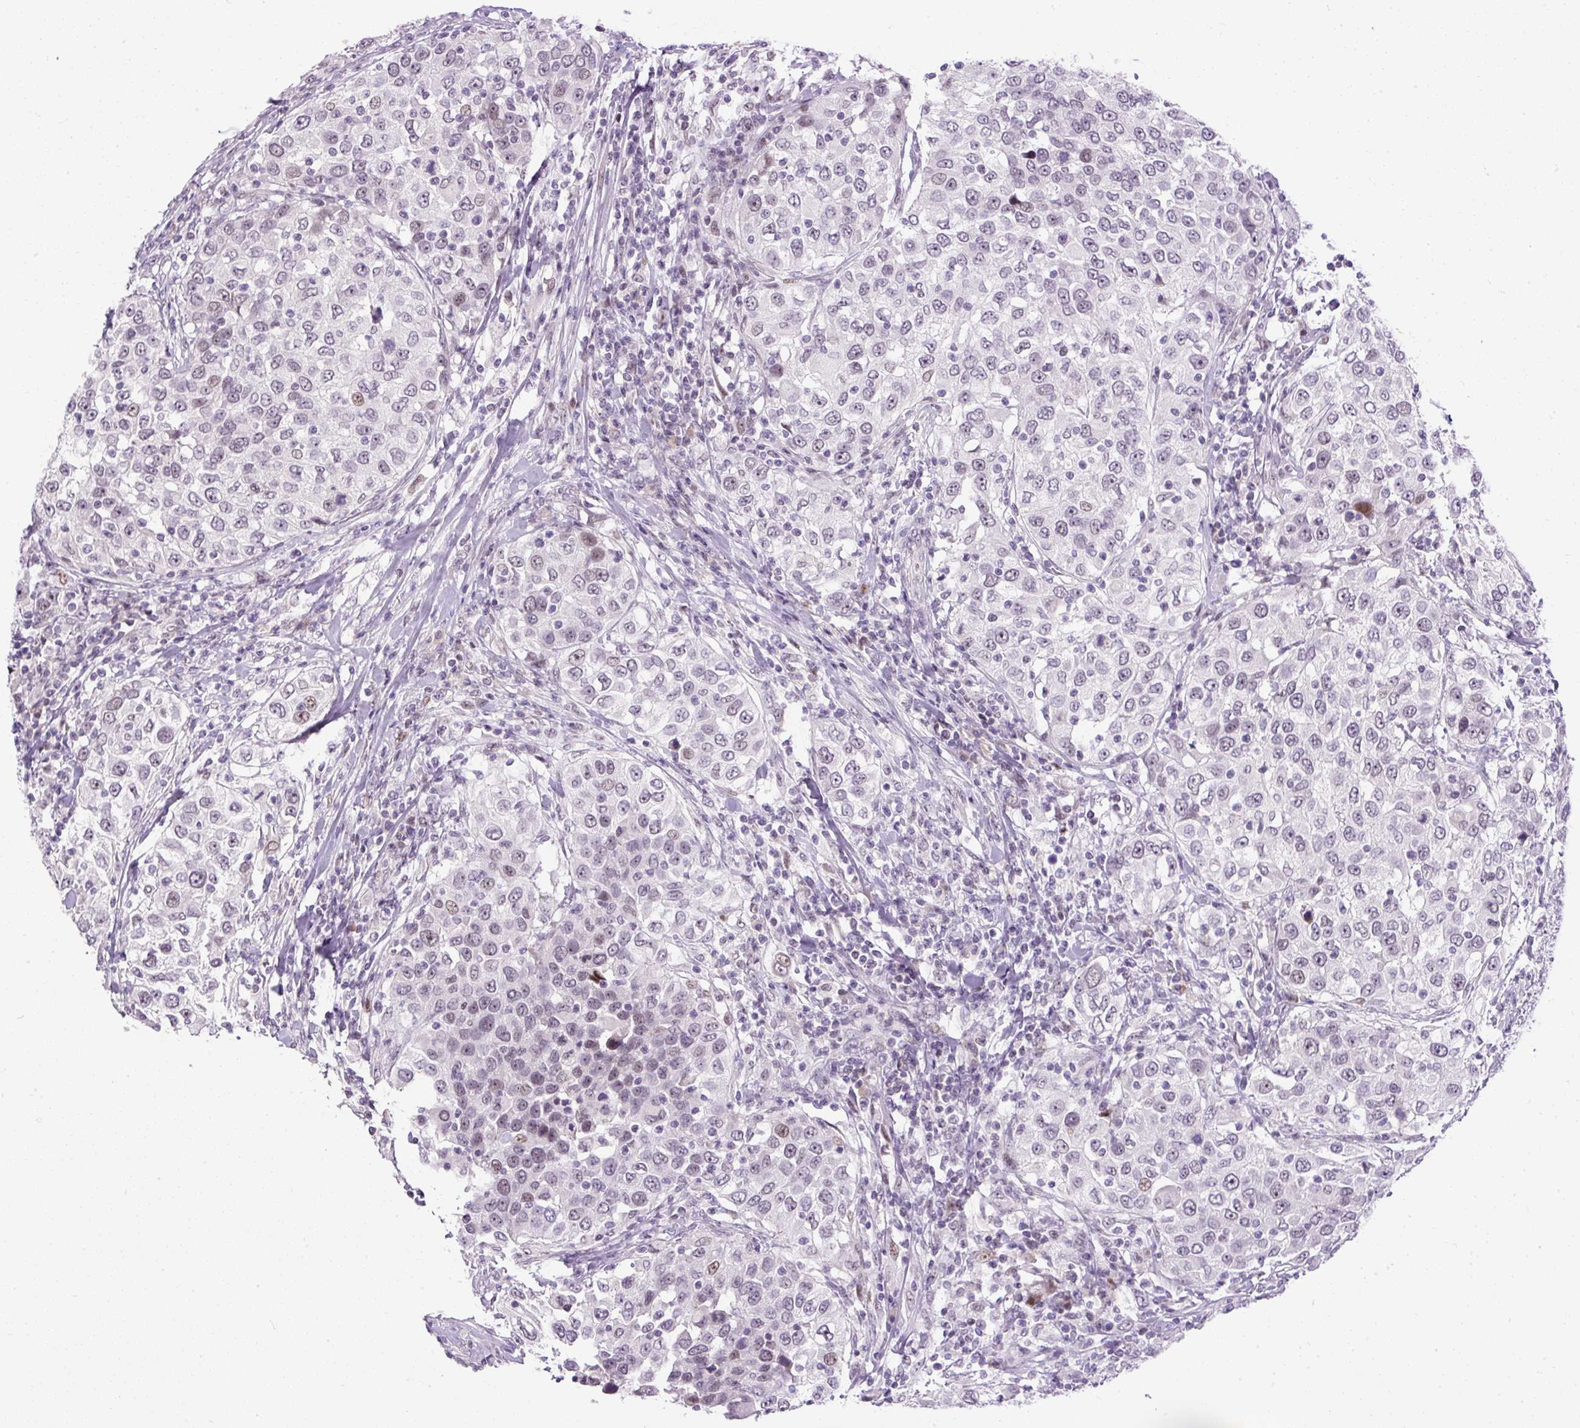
{"staining": {"intensity": "moderate", "quantity": "<25%", "location": "nuclear"}, "tissue": "urothelial cancer", "cell_type": "Tumor cells", "image_type": "cancer", "snomed": [{"axis": "morphology", "description": "Urothelial carcinoma, High grade"}, {"axis": "topography", "description": "Urinary bladder"}], "caption": "This photomicrograph displays immunohistochemistry (IHC) staining of urothelial carcinoma (high-grade), with low moderate nuclear staining in about <25% of tumor cells.", "gene": "ARHGEF18", "patient": {"sex": "female", "age": 80}}